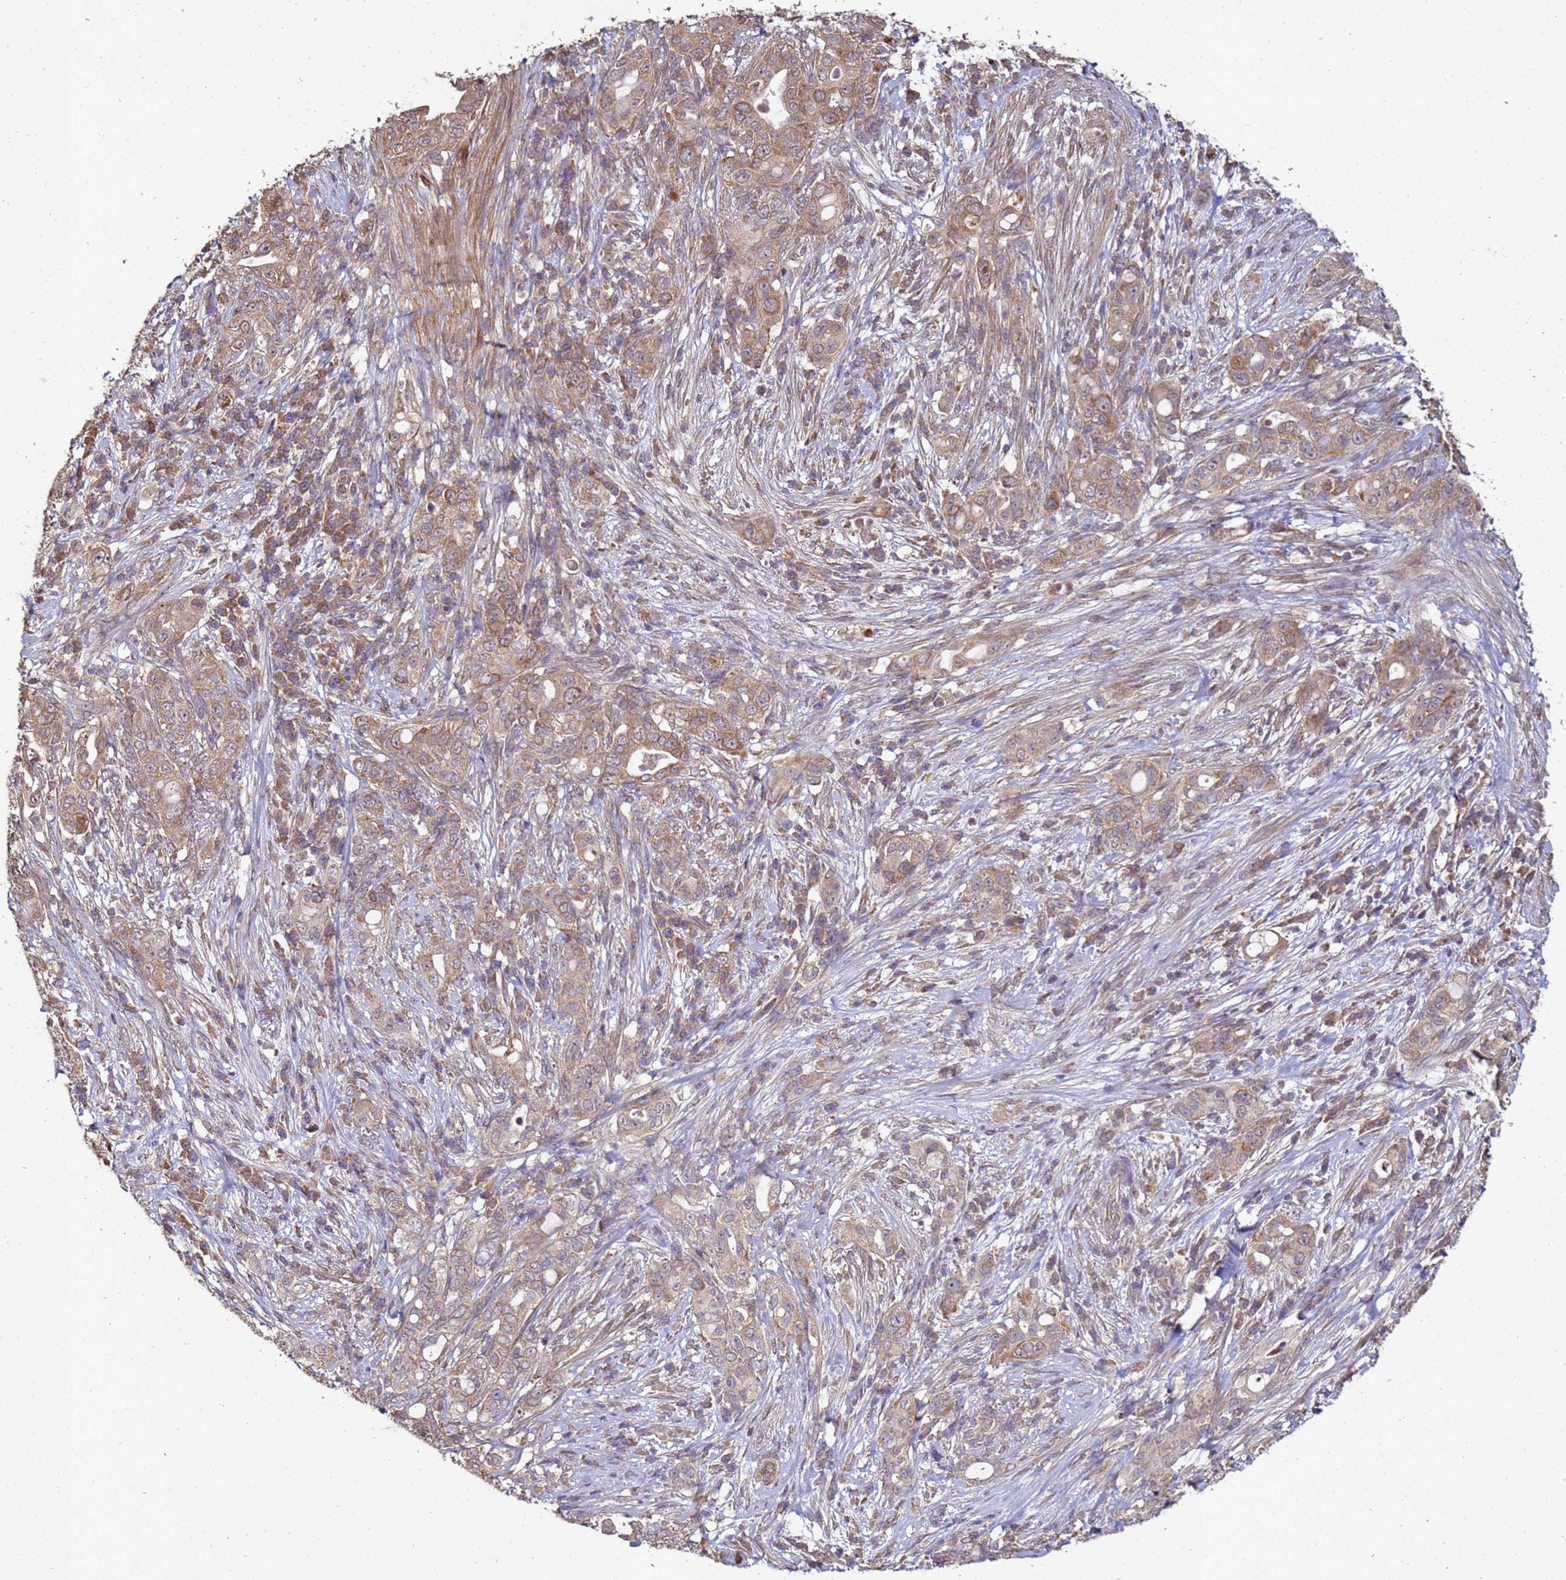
{"staining": {"intensity": "moderate", "quantity": ">75%", "location": "cytoplasmic/membranous"}, "tissue": "pancreatic cancer", "cell_type": "Tumor cells", "image_type": "cancer", "snomed": [{"axis": "morphology", "description": "Normal tissue, NOS"}, {"axis": "morphology", "description": "Adenocarcinoma, NOS"}, {"axis": "topography", "description": "Lymph node"}, {"axis": "topography", "description": "Pancreas"}], "caption": "Immunohistochemical staining of adenocarcinoma (pancreatic) shows moderate cytoplasmic/membranous protein positivity in approximately >75% of tumor cells.", "gene": "ANKRD17", "patient": {"sex": "female", "age": 67}}